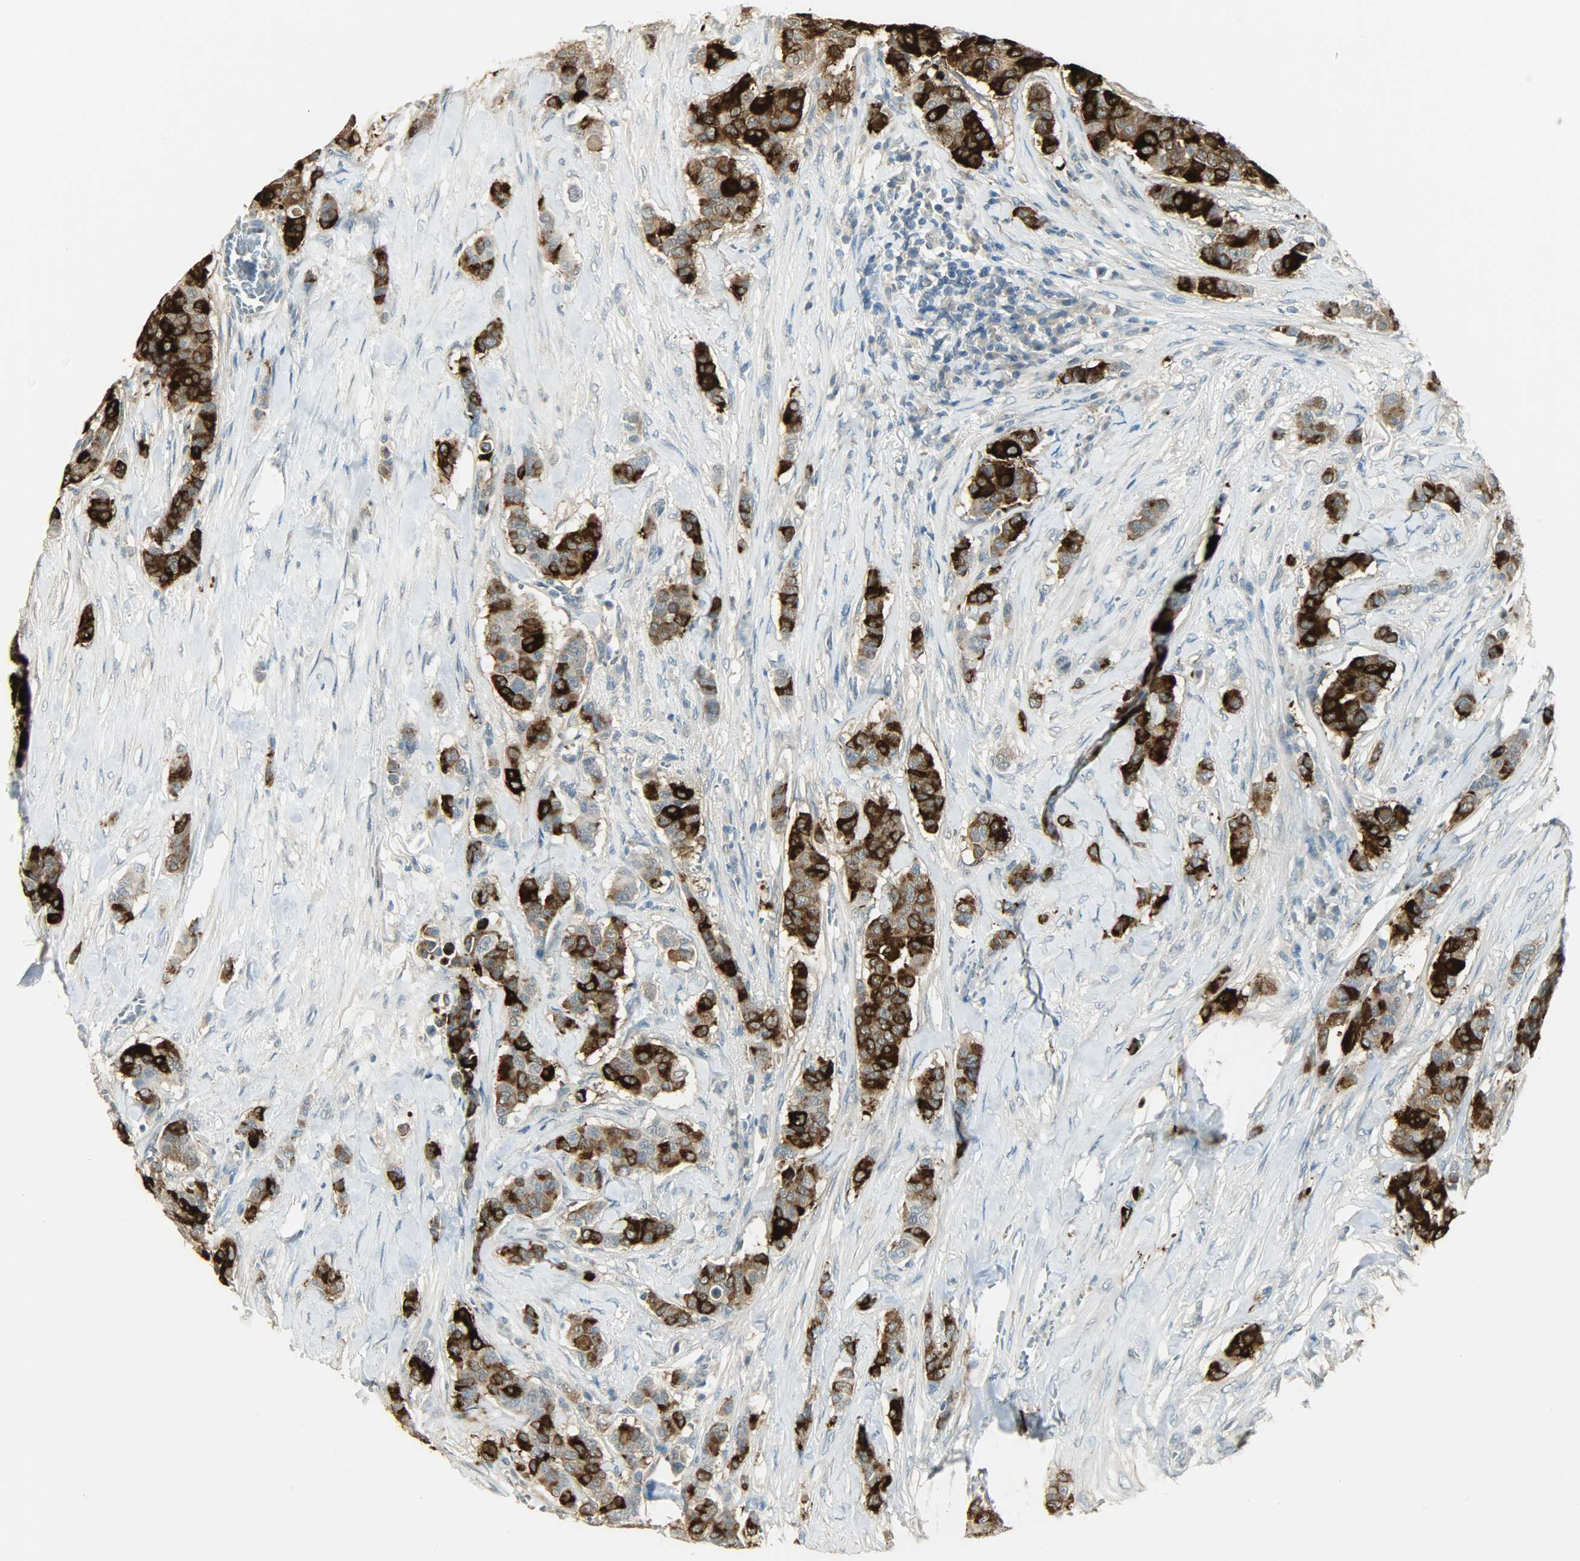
{"staining": {"intensity": "strong", "quantity": ">75%", "location": "cytoplasmic/membranous"}, "tissue": "breast cancer", "cell_type": "Tumor cells", "image_type": "cancer", "snomed": [{"axis": "morphology", "description": "Duct carcinoma"}, {"axis": "topography", "description": "Breast"}], "caption": "An IHC photomicrograph of tumor tissue is shown. Protein staining in brown shows strong cytoplasmic/membranous positivity in breast intraductal carcinoma within tumor cells. The protein of interest is shown in brown color, while the nuclei are stained blue.", "gene": "PRMT5", "patient": {"sex": "female", "age": 40}}